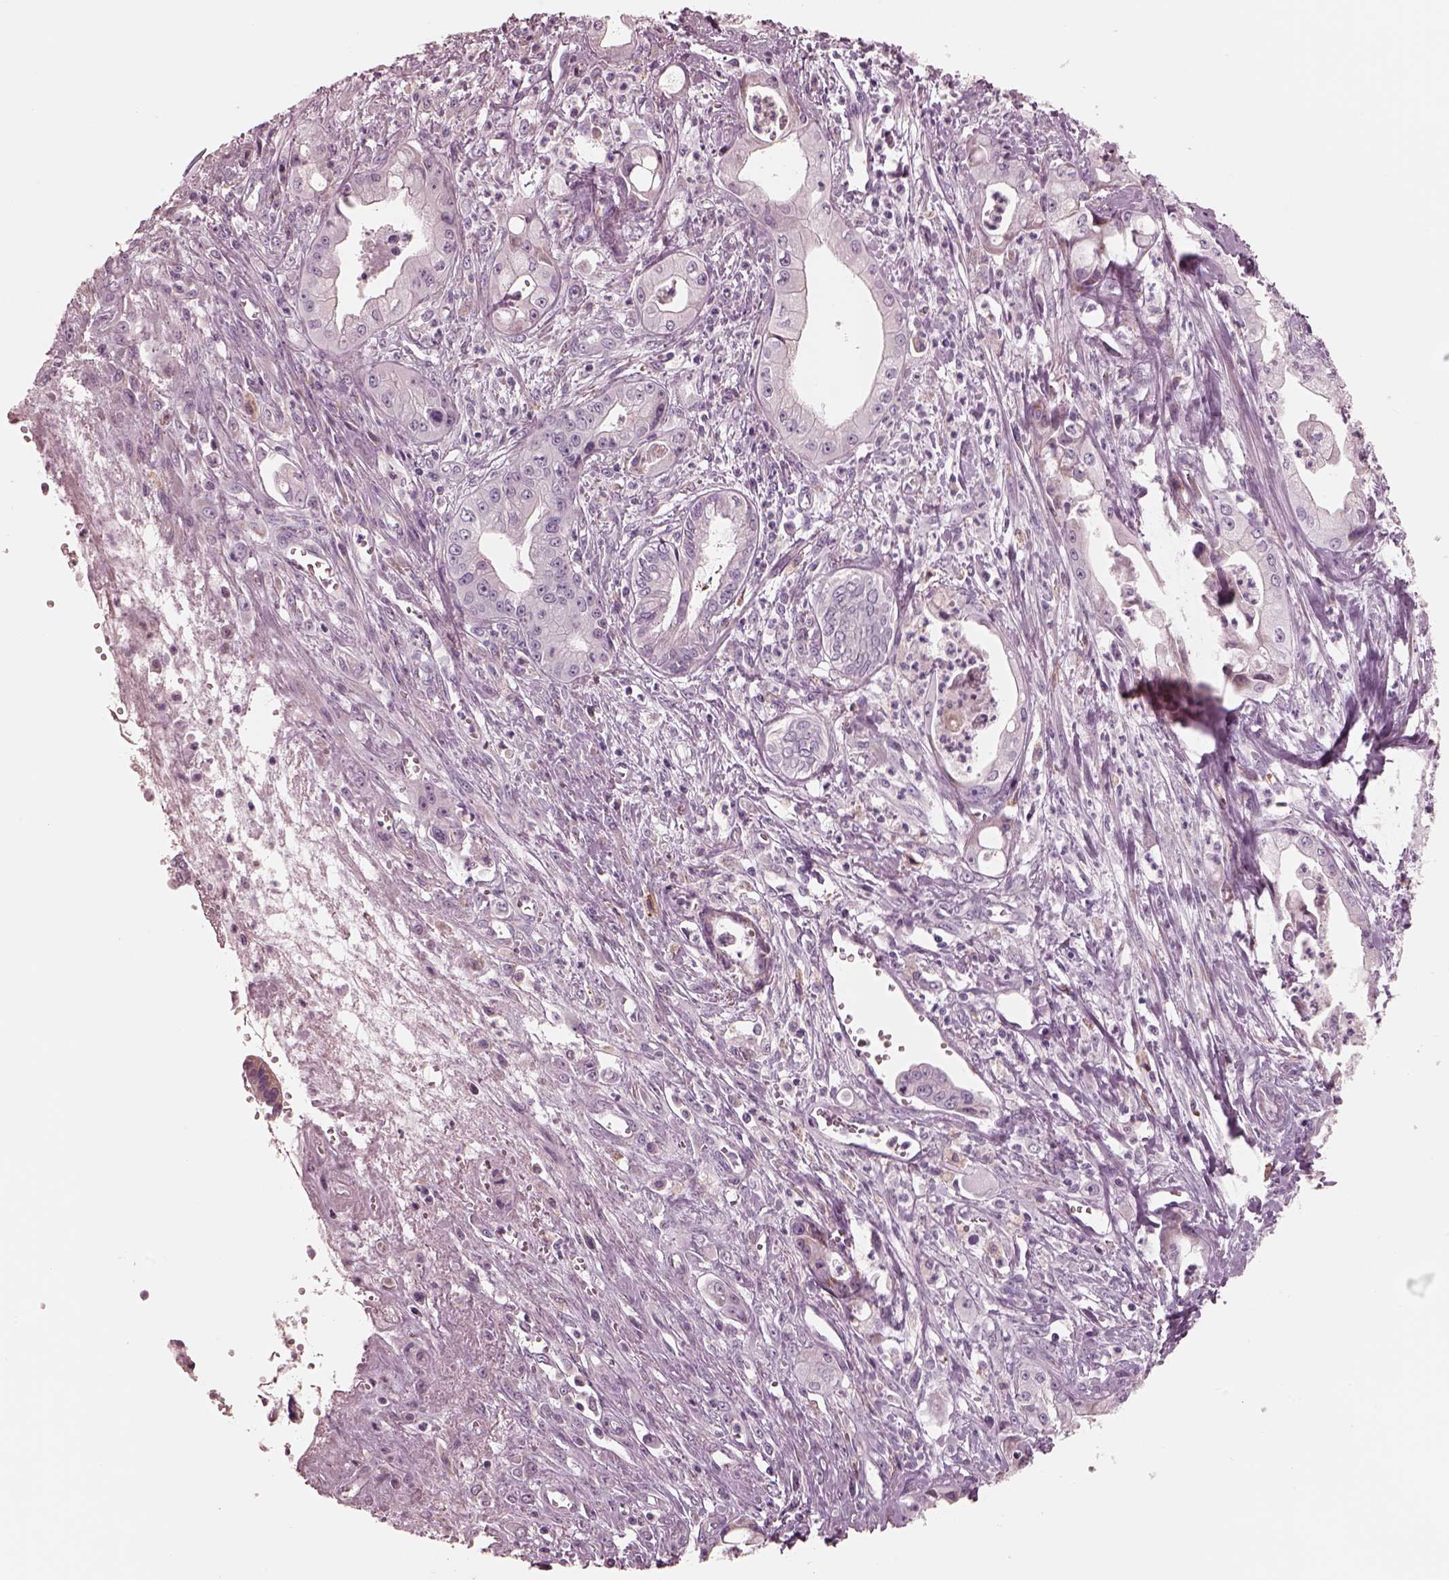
{"staining": {"intensity": "negative", "quantity": "none", "location": "none"}, "tissue": "pancreatic cancer", "cell_type": "Tumor cells", "image_type": "cancer", "snomed": [{"axis": "morphology", "description": "Adenocarcinoma, NOS"}, {"axis": "topography", "description": "Pancreas"}], "caption": "Immunohistochemistry (IHC) image of adenocarcinoma (pancreatic) stained for a protein (brown), which reveals no positivity in tumor cells.", "gene": "CADM2", "patient": {"sex": "female", "age": 65}}